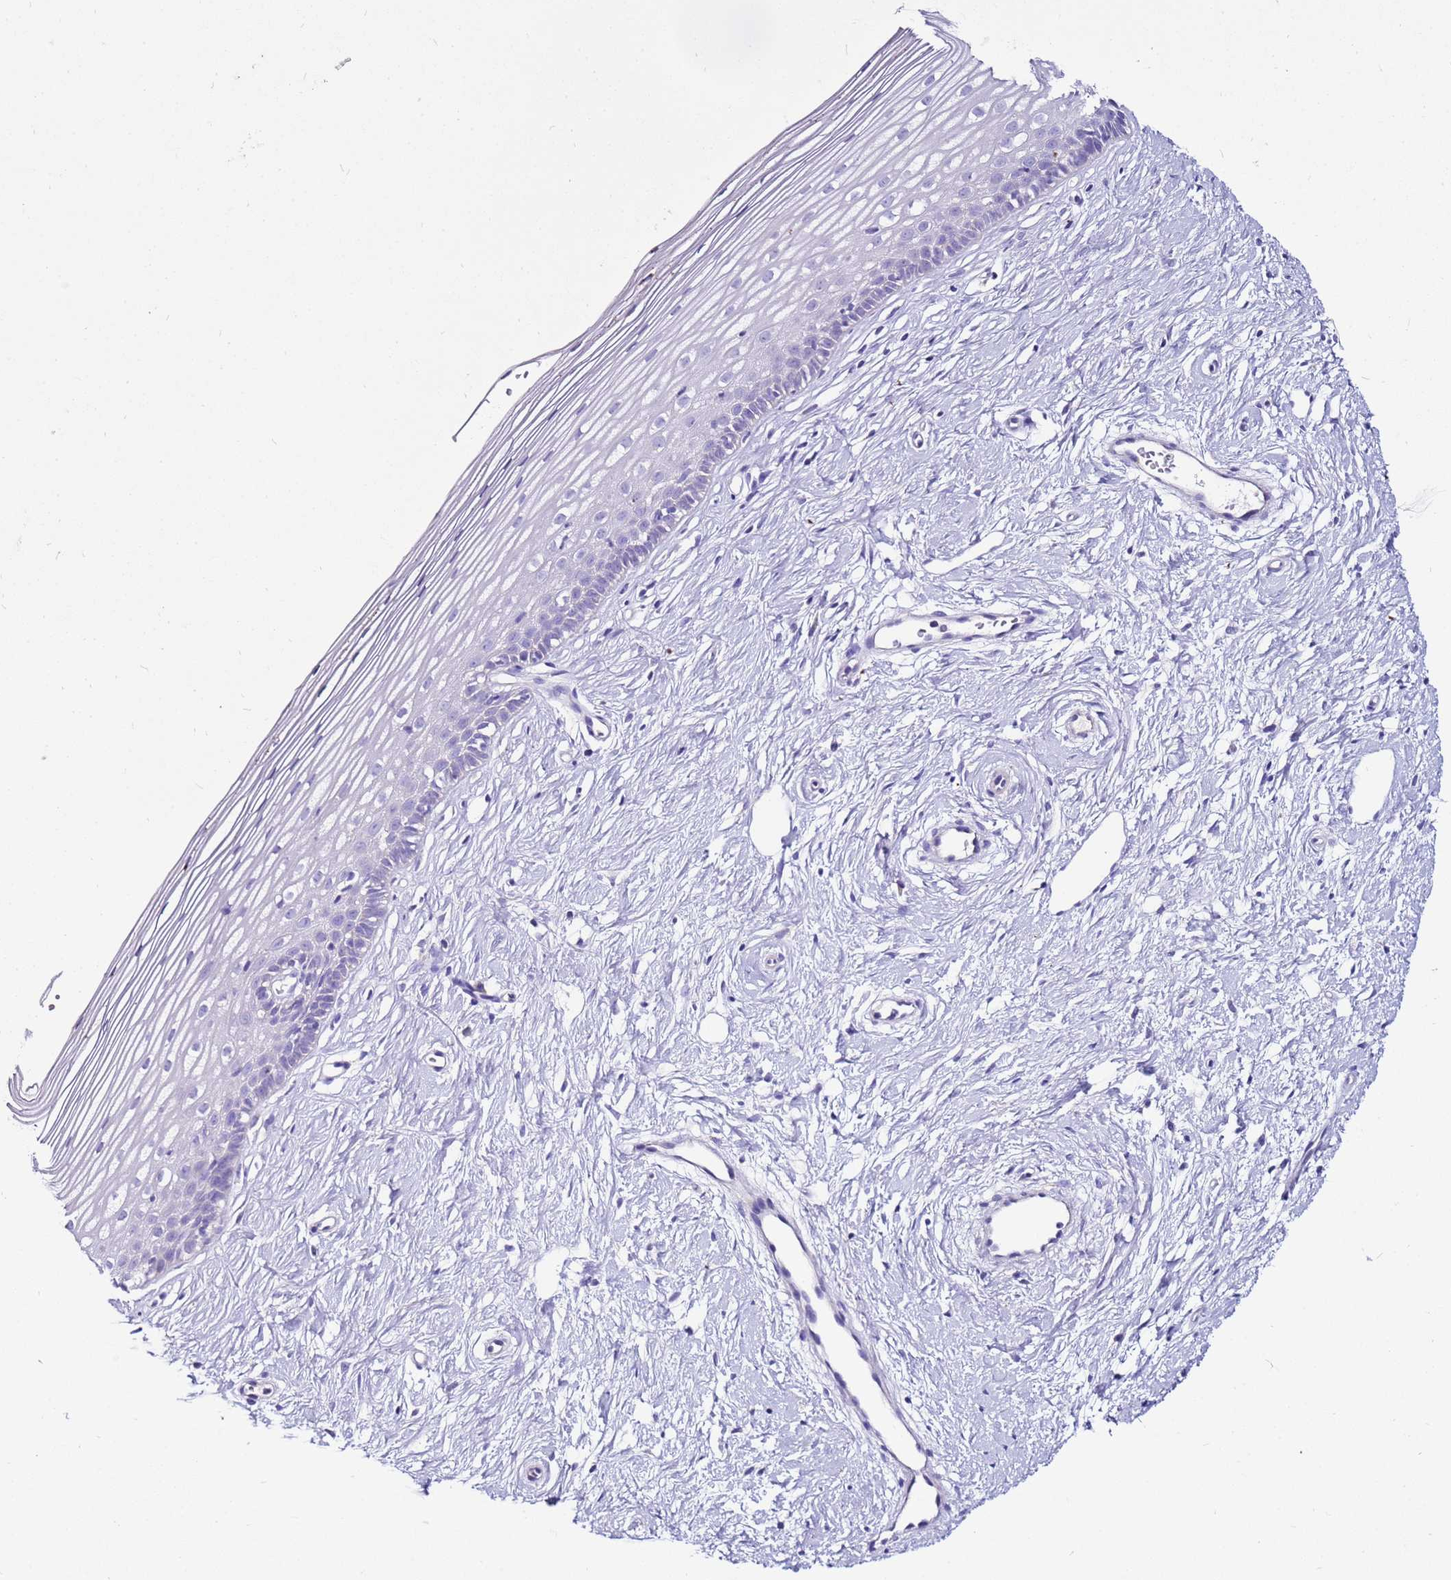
{"staining": {"intensity": "negative", "quantity": "none", "location": "none"}, "tissue": "cervix", "cell_type": "Glandular cells", "image_type": "normal", "snomed": [{"axis": "morphology", "description": "Normal tissue, NOS"}, {"axis": "topography", "description": "Cervix"}], "caption": "Glandular cells show no significant protein positivity in unremarkable cervix.", "gene": "MYBPC3", "patient": {"sex": "female", "age": 40}}